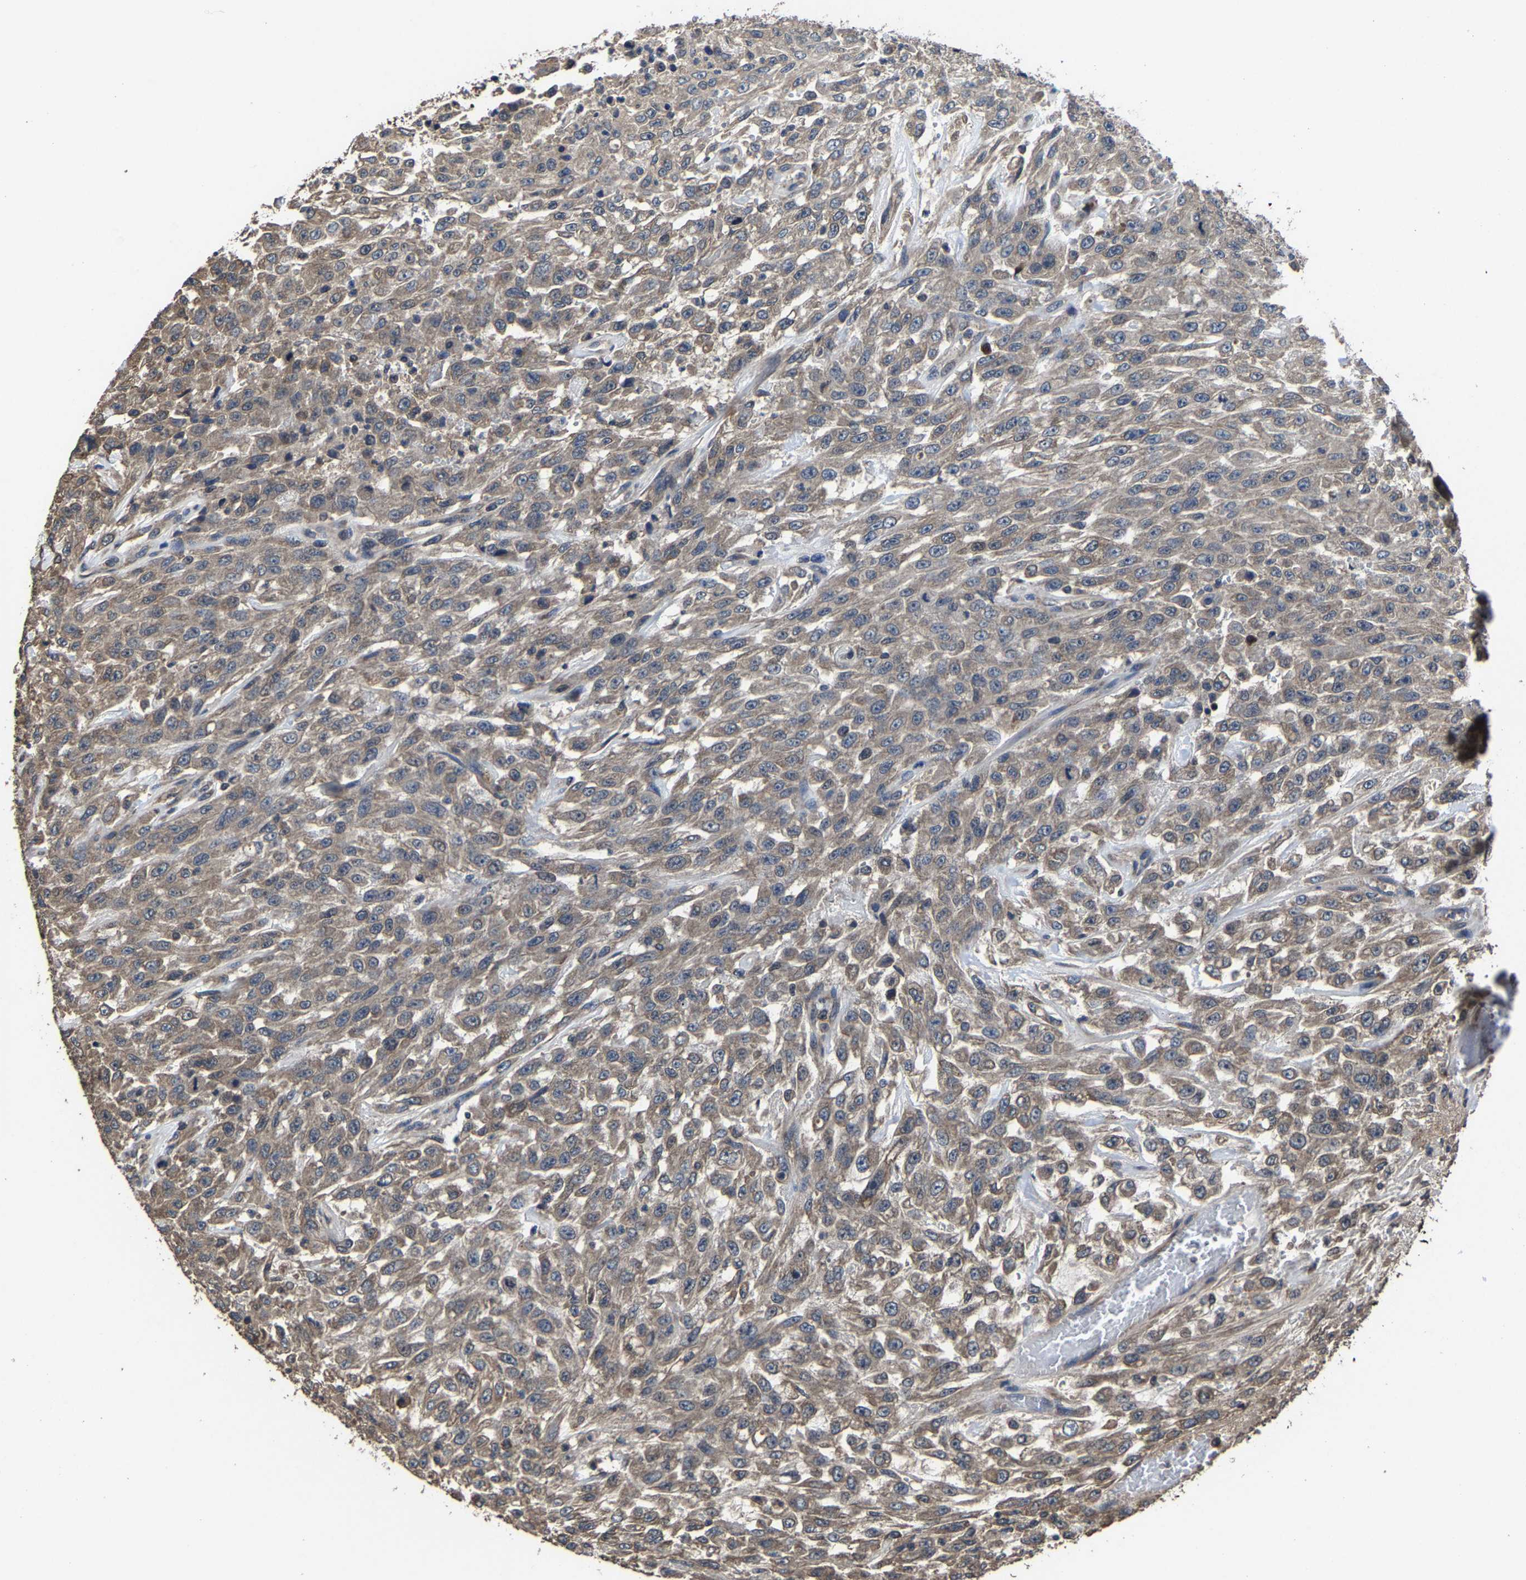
{"staining": {"intensity": "weak", "quantity": ">75%", "location": "cytoplasmic/membranous"}, "tissue": "urothelial cancer", "cell_type": "Tumor cells", "image_type": "cancer", "snomed": [{"axis": "morphology", "description": "Urothelial carcinoma, High grade"}, {"axis": "topography", "description": "Urinary bladder"}], "caption": "Urothelial cancer was stained to show a protein in brown. There is low levels of weak cytoplasmic/membranous positivity in approximately >75% of tumor cells.", "gene": "EBAG9", "patient": {"sex": "male", "age": 46}}